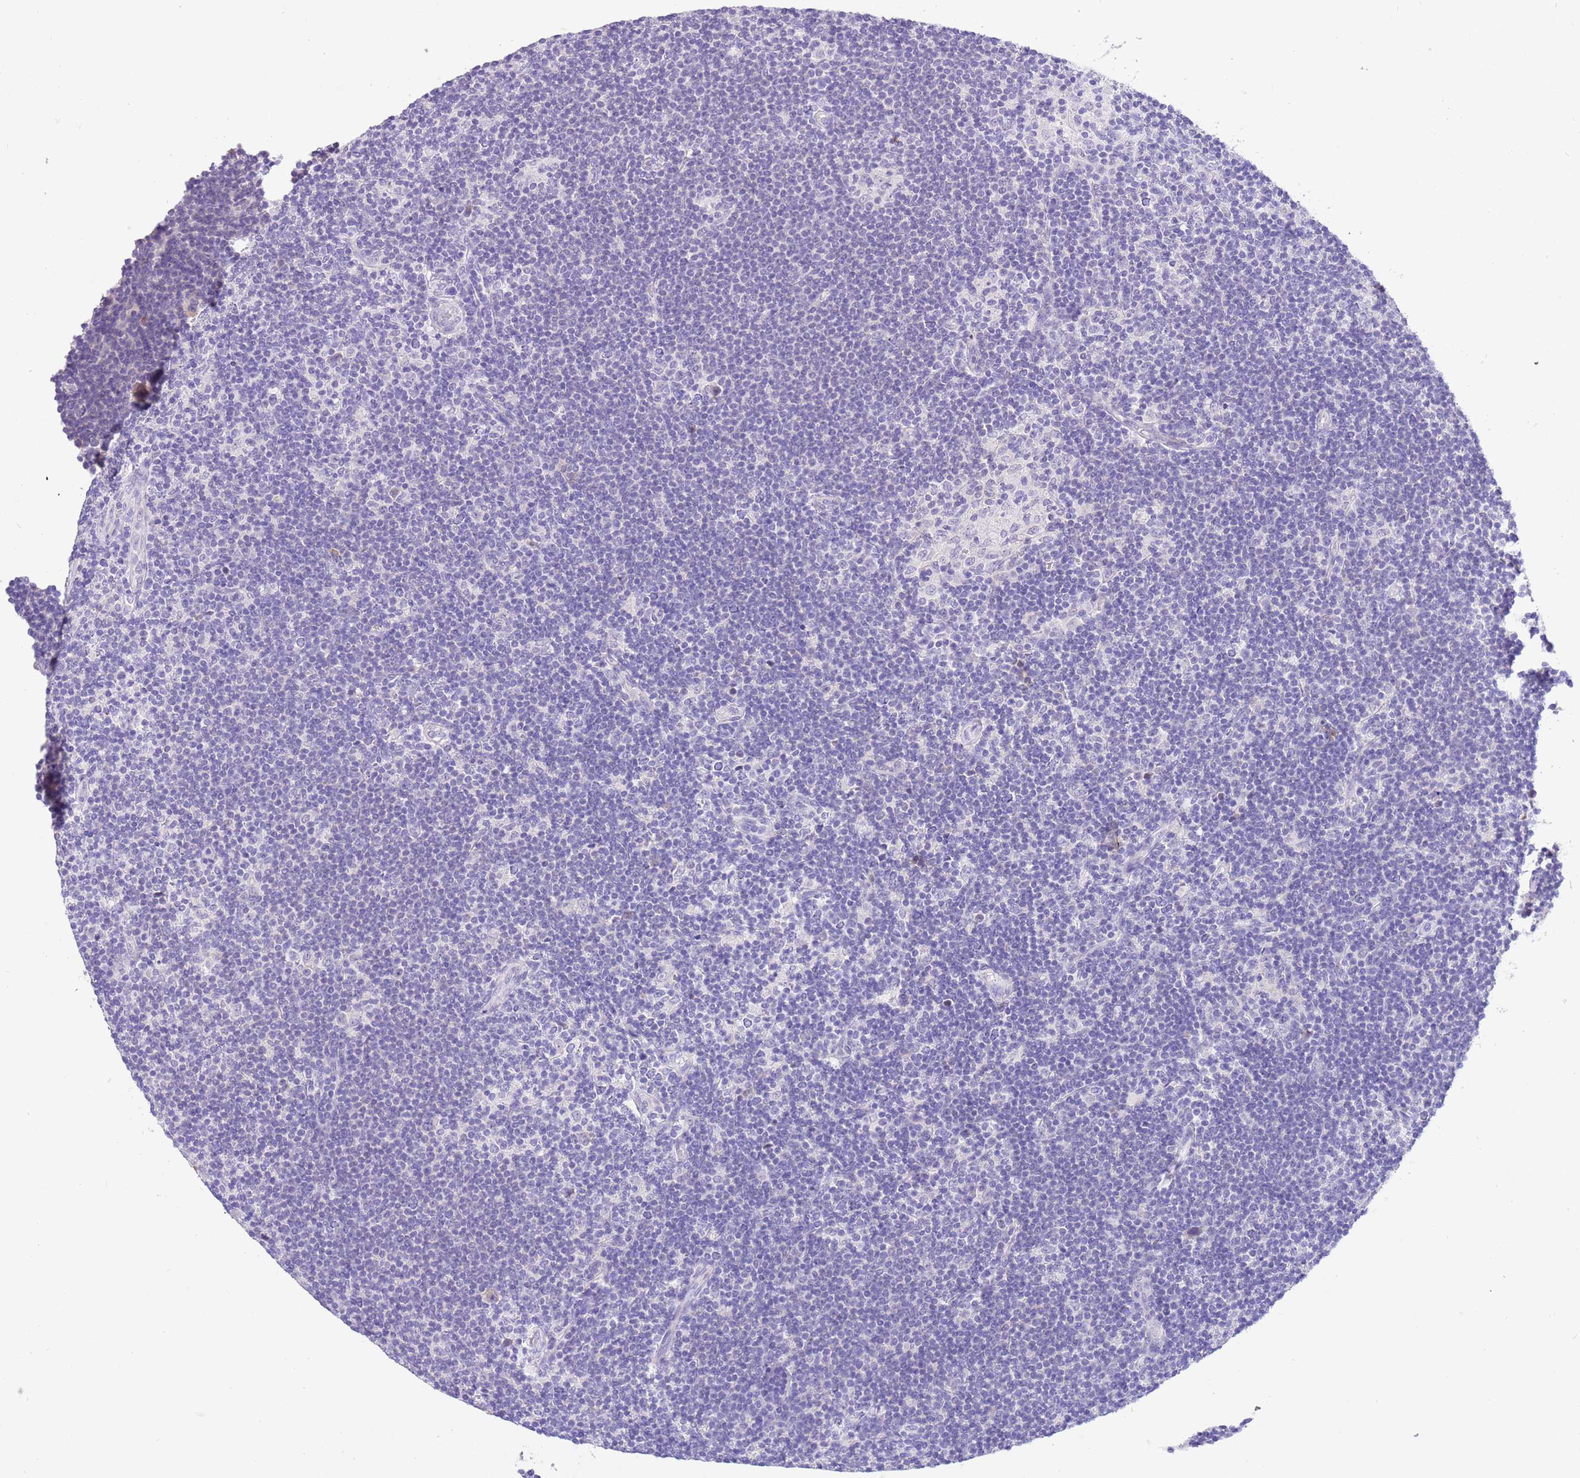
{"staining": {"intensity": "negative", "quantity": "none", "location": "none"}, "tissue": "lymphoma", "cell_type": "Tumor cells", "image_type": "cancer", "snomed": [{"axis": "morphology", "description": "Hodgkin's disease, NOS"}, {"axis": "topography", "description": "Lymph node"}], "caption": "A micrograph of human Hodgkin's disease is negative for staining in tumor cells.", "gene": "R3HDM4", "patient": {"sex": "female", "age": 57}}